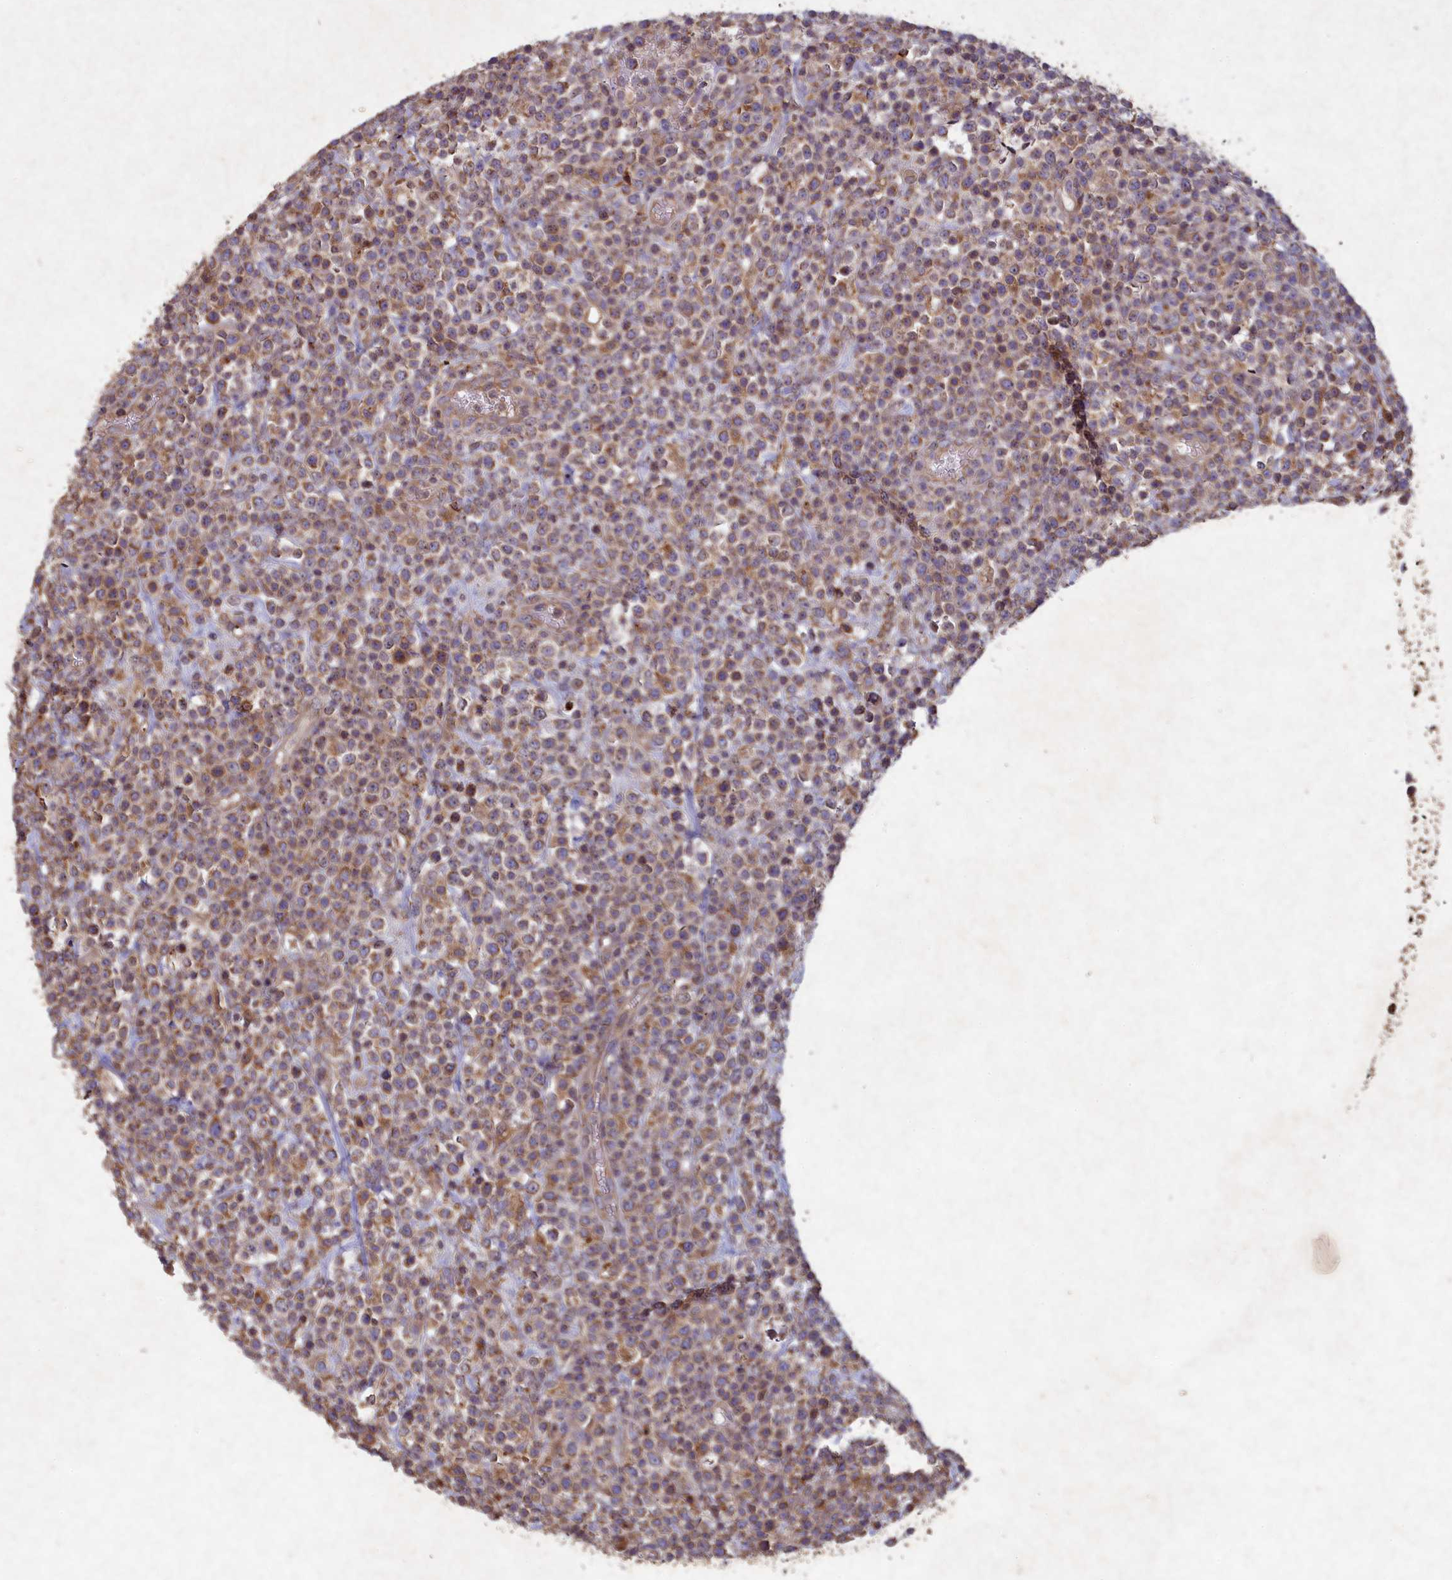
{"staining": {"intensity": "moderate", "quantity": "25%-75%", "location": "cytoplasmic/membranous"}, "tissue": "lymphoma", "cell_type": "Tumor cells", "image_type": "cancer", "snomed": [{"axis": "morphology", "description": "Malignant lymphoma, non-Hodgkin's type, High grade"}, {"axis": "topography", "description": "Colon"}], "caption": "A high-resolution micrograph shows IHC staining of lymphoma, which displays moderate cytoplasmic/membranous staining in approximately 25%-75% of tumor cells.", "gene": "CIAO2B", "patient": {"sex": "female", "age": 53}}